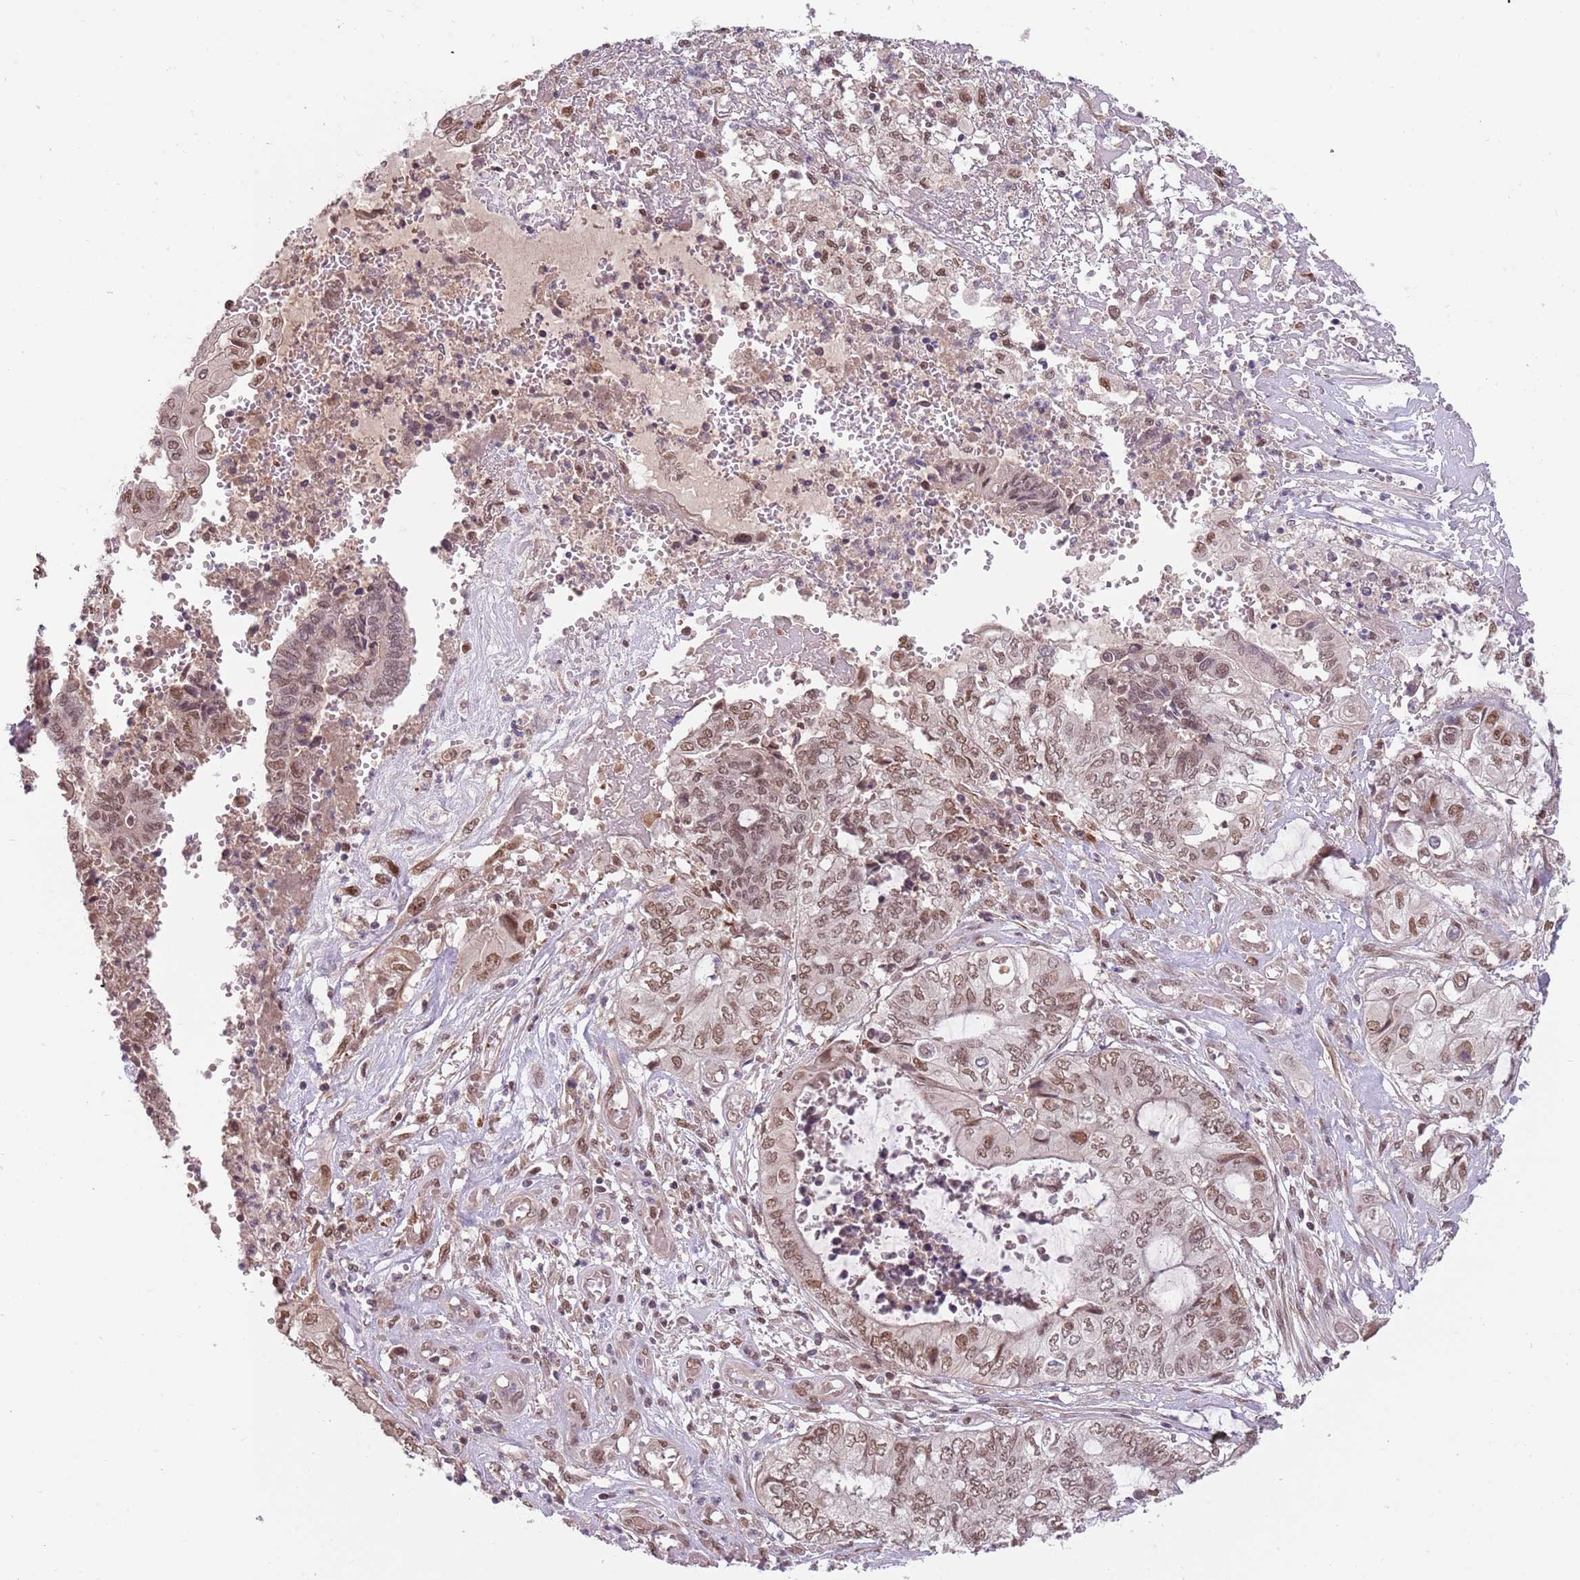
{"staining": {"intensity": "moderate", "quantity": ">75%", "location": "nuclear"}, "tissue": "endometrial cancer", "cell_type": "Tumor cells", "image_type": "cancer", "snomed": [{"axis": "morphology", "description": "Adenocarcinoma, NOS"}, {"axis": "topography", "description": "Uterus"}, {"axis": "topography", "description": "Endometrium"}], "caption": "Endometrial cancer stained for a protein displays moderate nuclear positivity in tumor cells.", "gene": "ZBTB7A", "patient": {"sex": "female", "age": 70}}